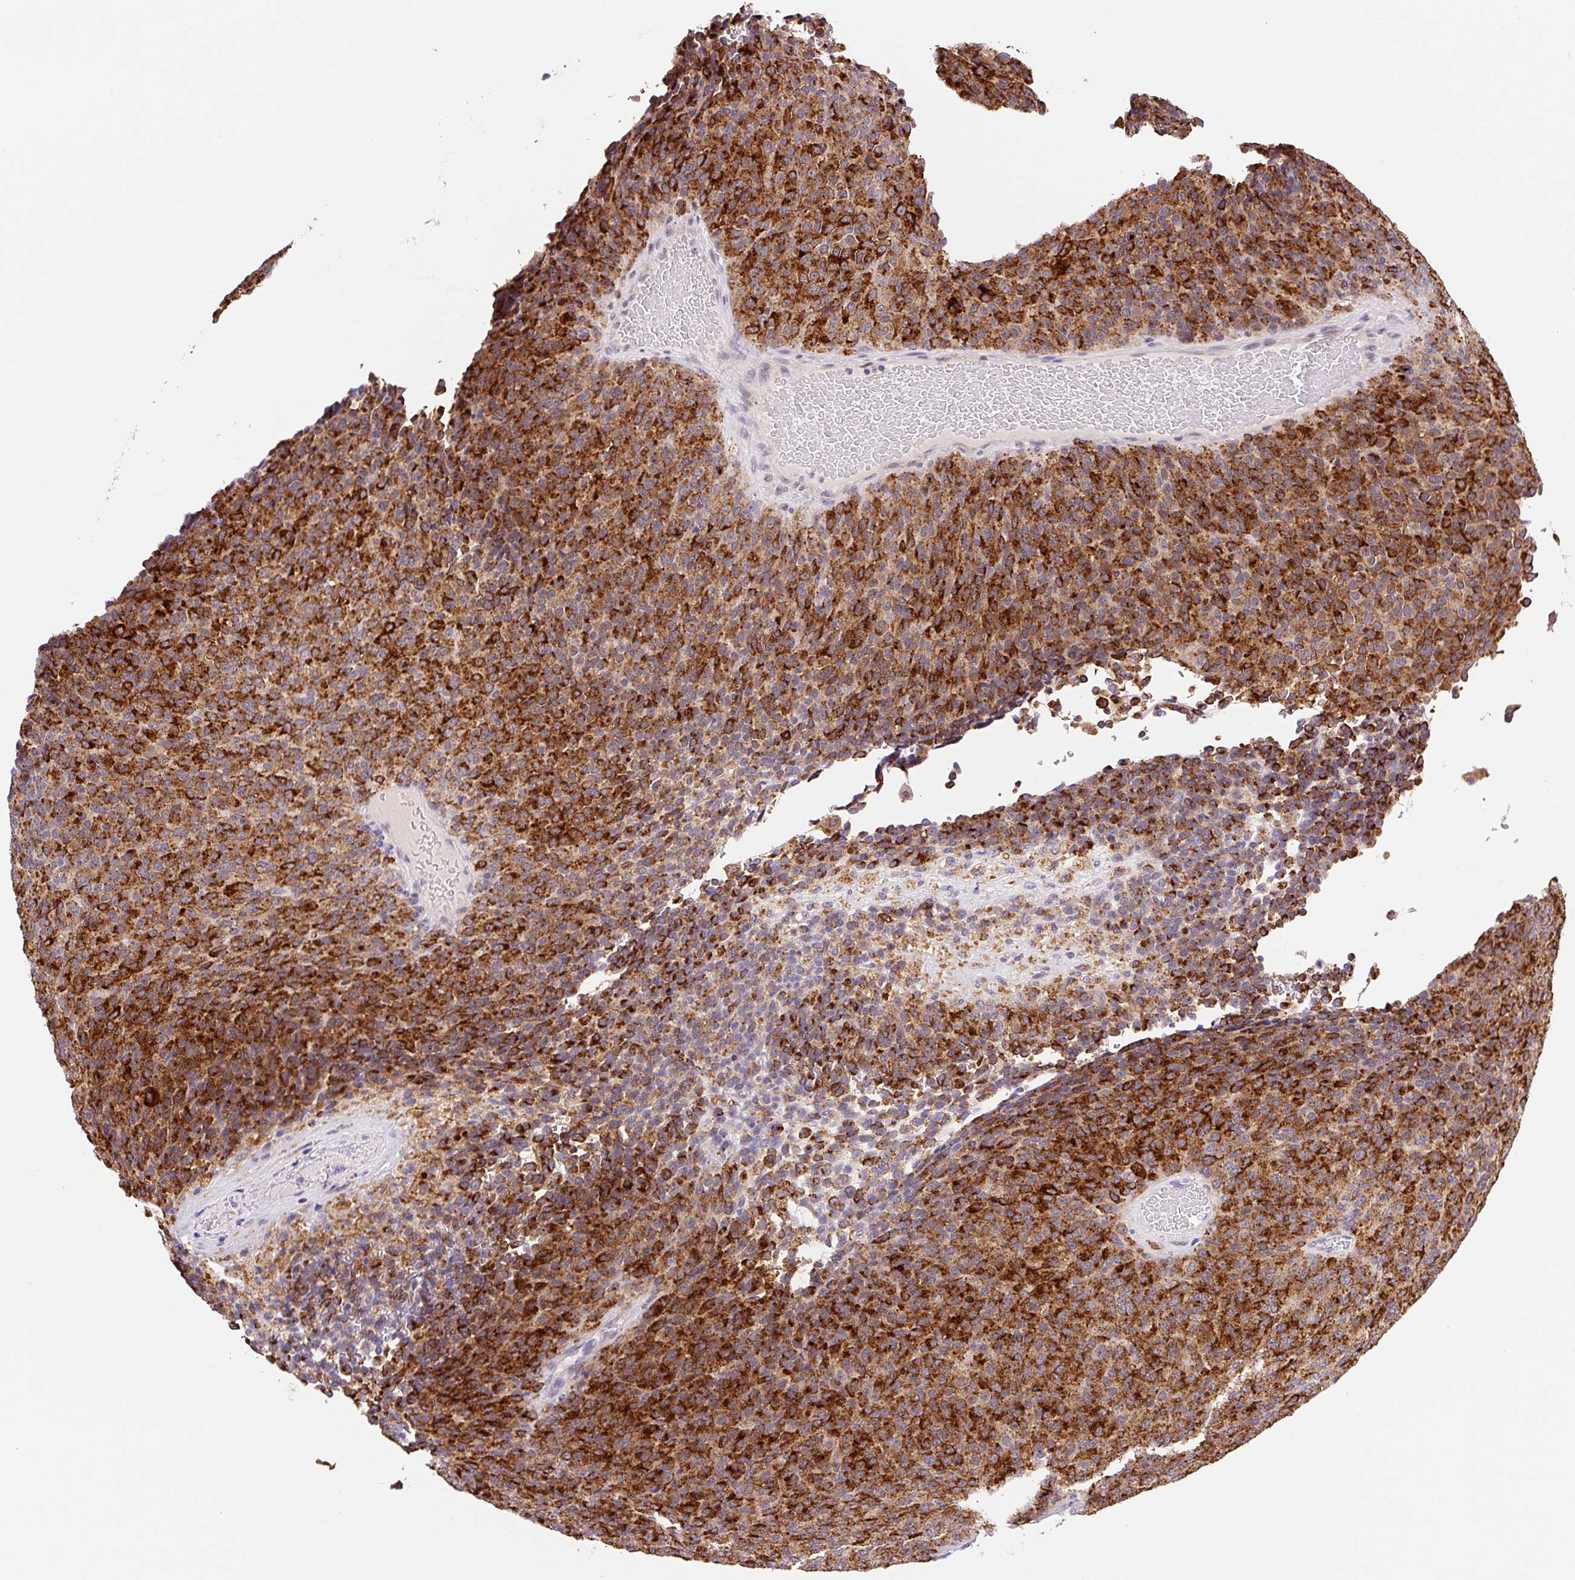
{"staining": {"intensity": "strong", "quantity": ">75%", "location": "cytoplasmic/membranous"}, "tissue": "melanoma", "cell_type": "Tumor cells", "image_type": "cancer", "snomed": [{"axis": "morphology", "description": "Malignant melanoma, Metastatic site"}, {"axis": "topography", "description": "Brain"}], "caption": "Immunohistochemical staining of melanoma shows high levels of strong cytoplasmic/membranous protein expression in approximately >75% of tumor cells. Nuclei are stained in blue.", "gene": "CEBPZOS", "patient": {"sex": "female", "age": 56}}